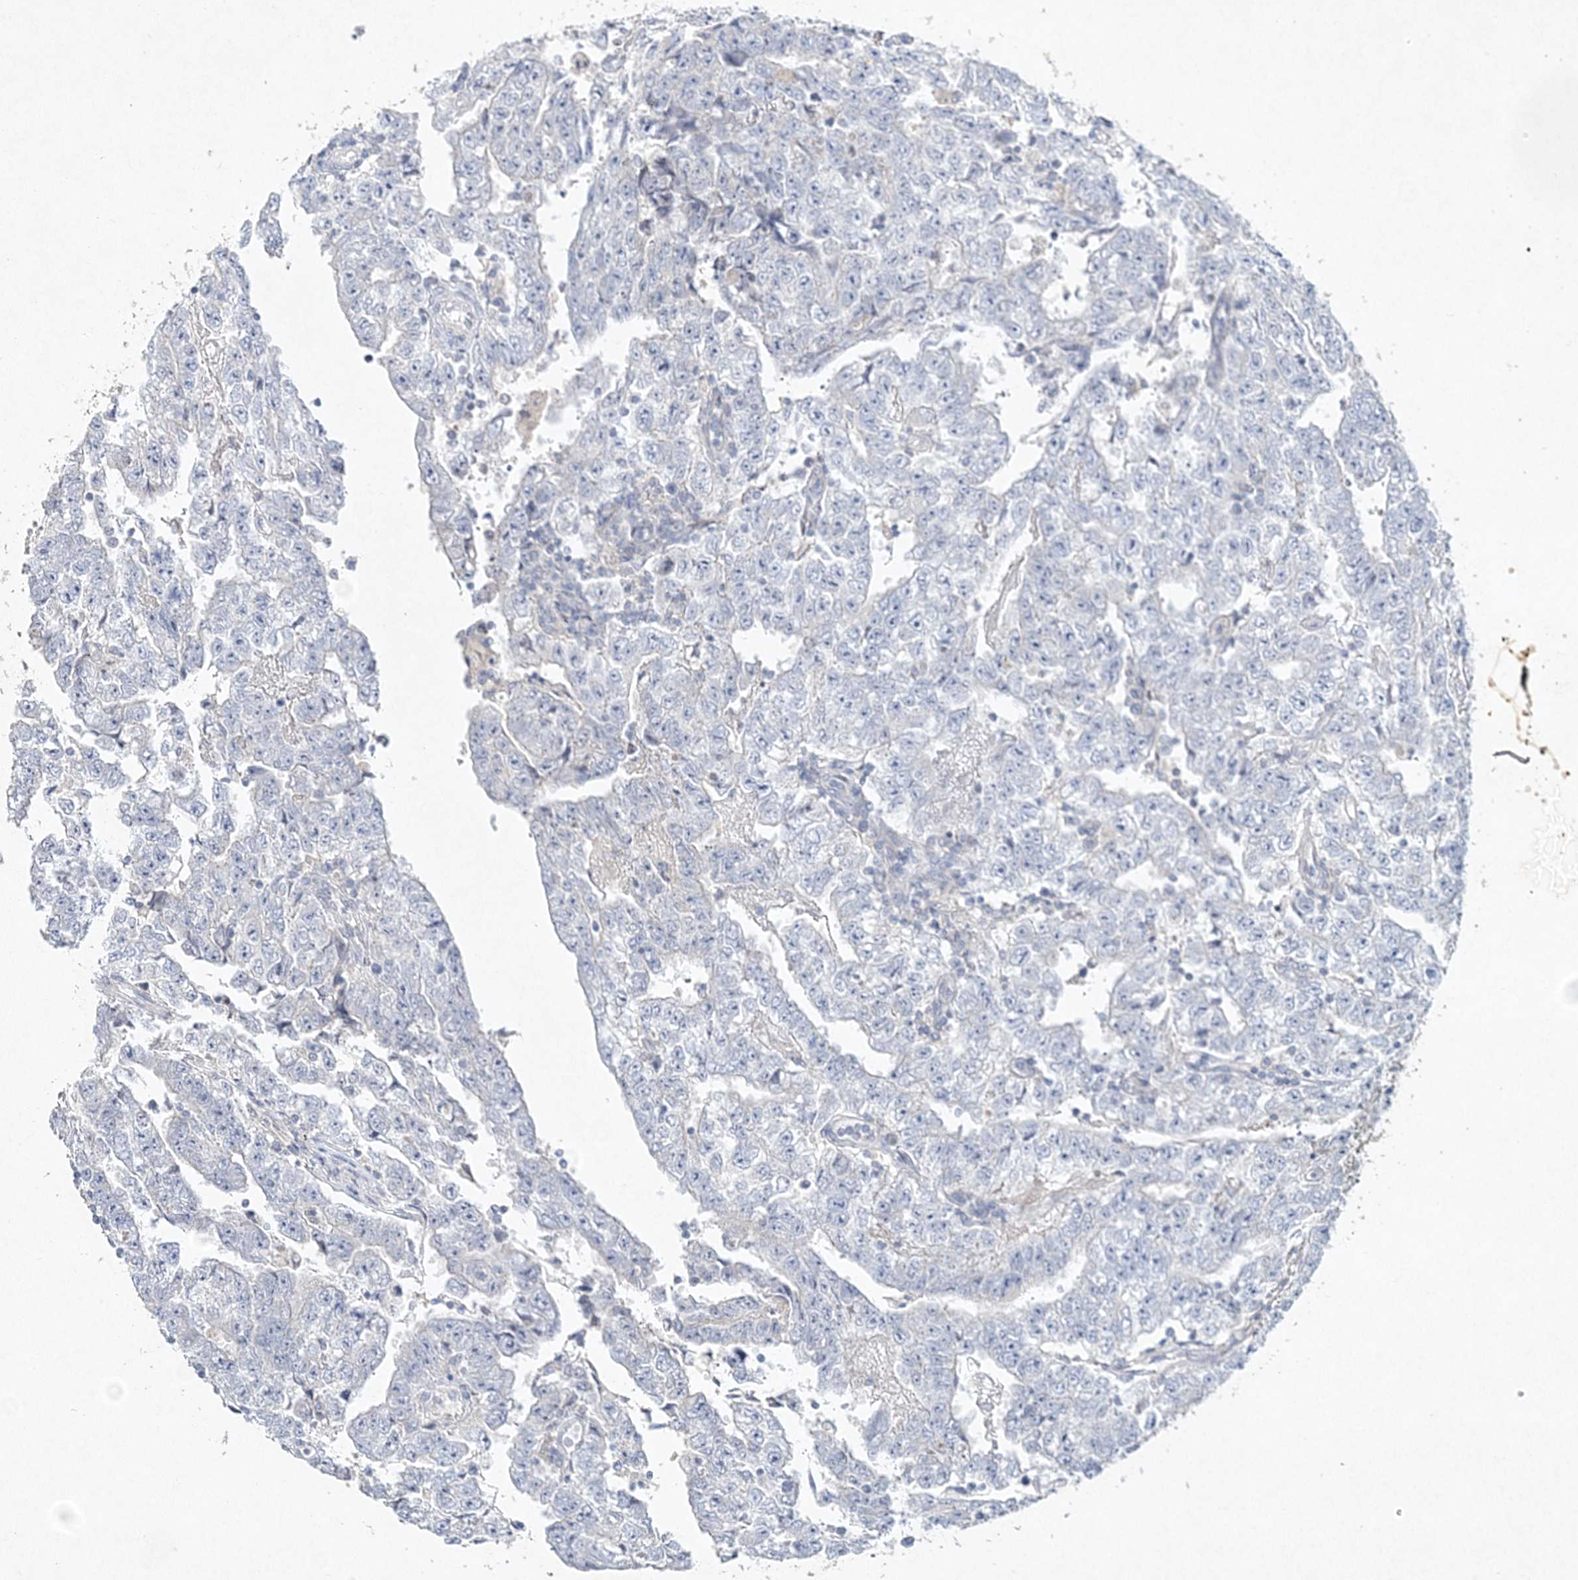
{"staining": {"intensity": "negative", "quantity": "none", "location": "none"}, "tissue": "testis cancer", "cell_type": "Tumor cells", "image_type": "cancer", "snomed": [{"axis": "morphology", "description": "Carcinoma, Embryonal, NOS"}, {"axis": "topography", "description": "Testis"}], "caption": "The micrograph shows no significant positivity in tumor cells of embryonal carcinoma (testis).", "gene": "MAT2B", "patient": {"sex": "male", "age": 25}}